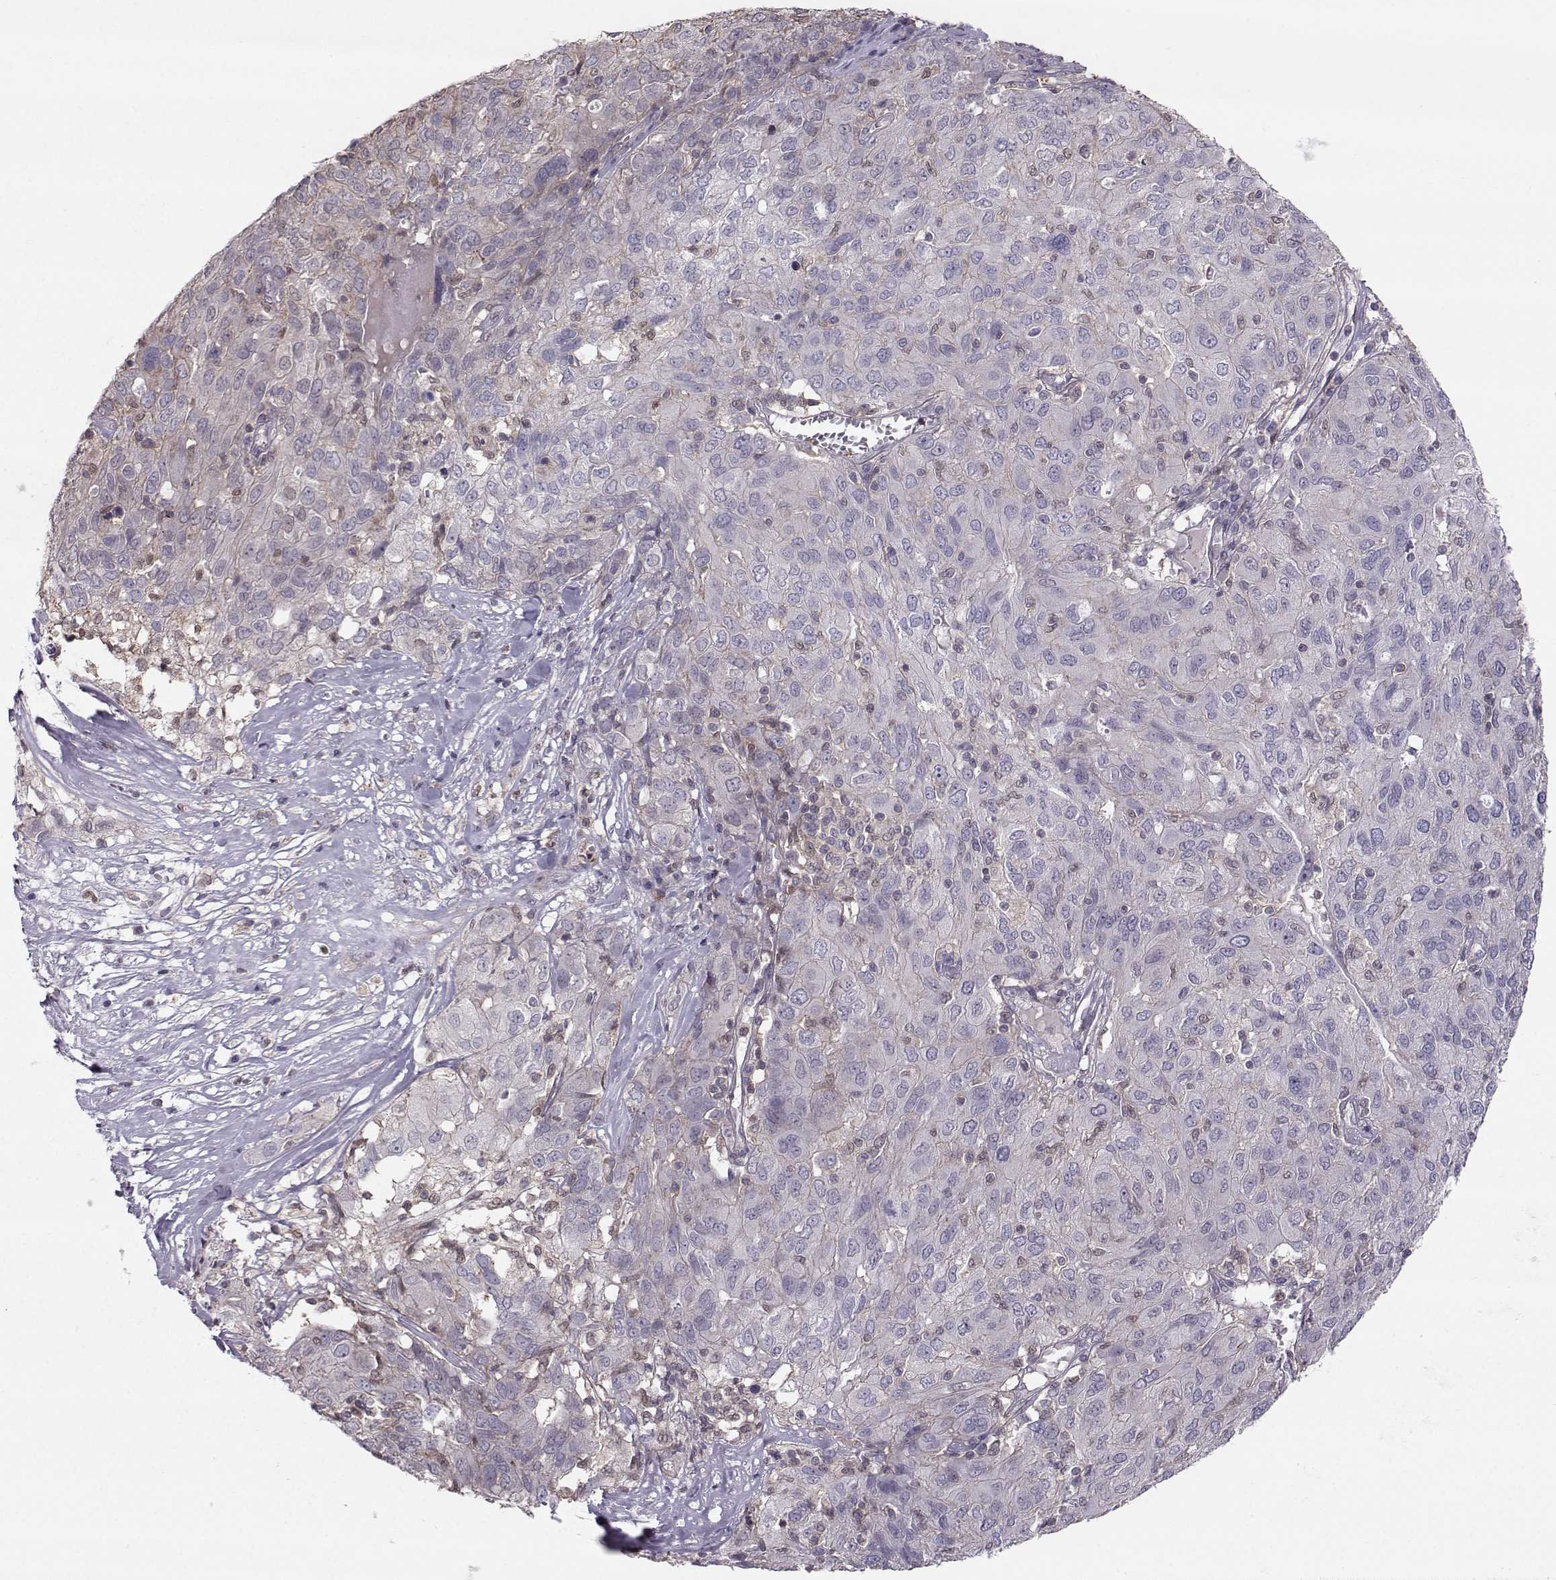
{"staining": {"intensity": "negative", "quantity": "none", "location": "none"}, "tissue": "ovarian cancer", "cell_type": "Tumor cells", "image_type": "cancer", "snomed": [{"axis": "morphology", "description": "Carcinoma, endometroid"}, {"axis": "topography", "description": "Ovary"}], "caption": "The micrograph shows no significant positivity in tumor cells of ovarian endometroid carcinoma. (Stains: DAB immunohistochemistry with hematoxylin counter stain, Microscopy: brightfield microscopy at high magnification).", "gene": "ASB16", "patient": {"sex": "female", "age": 50}}